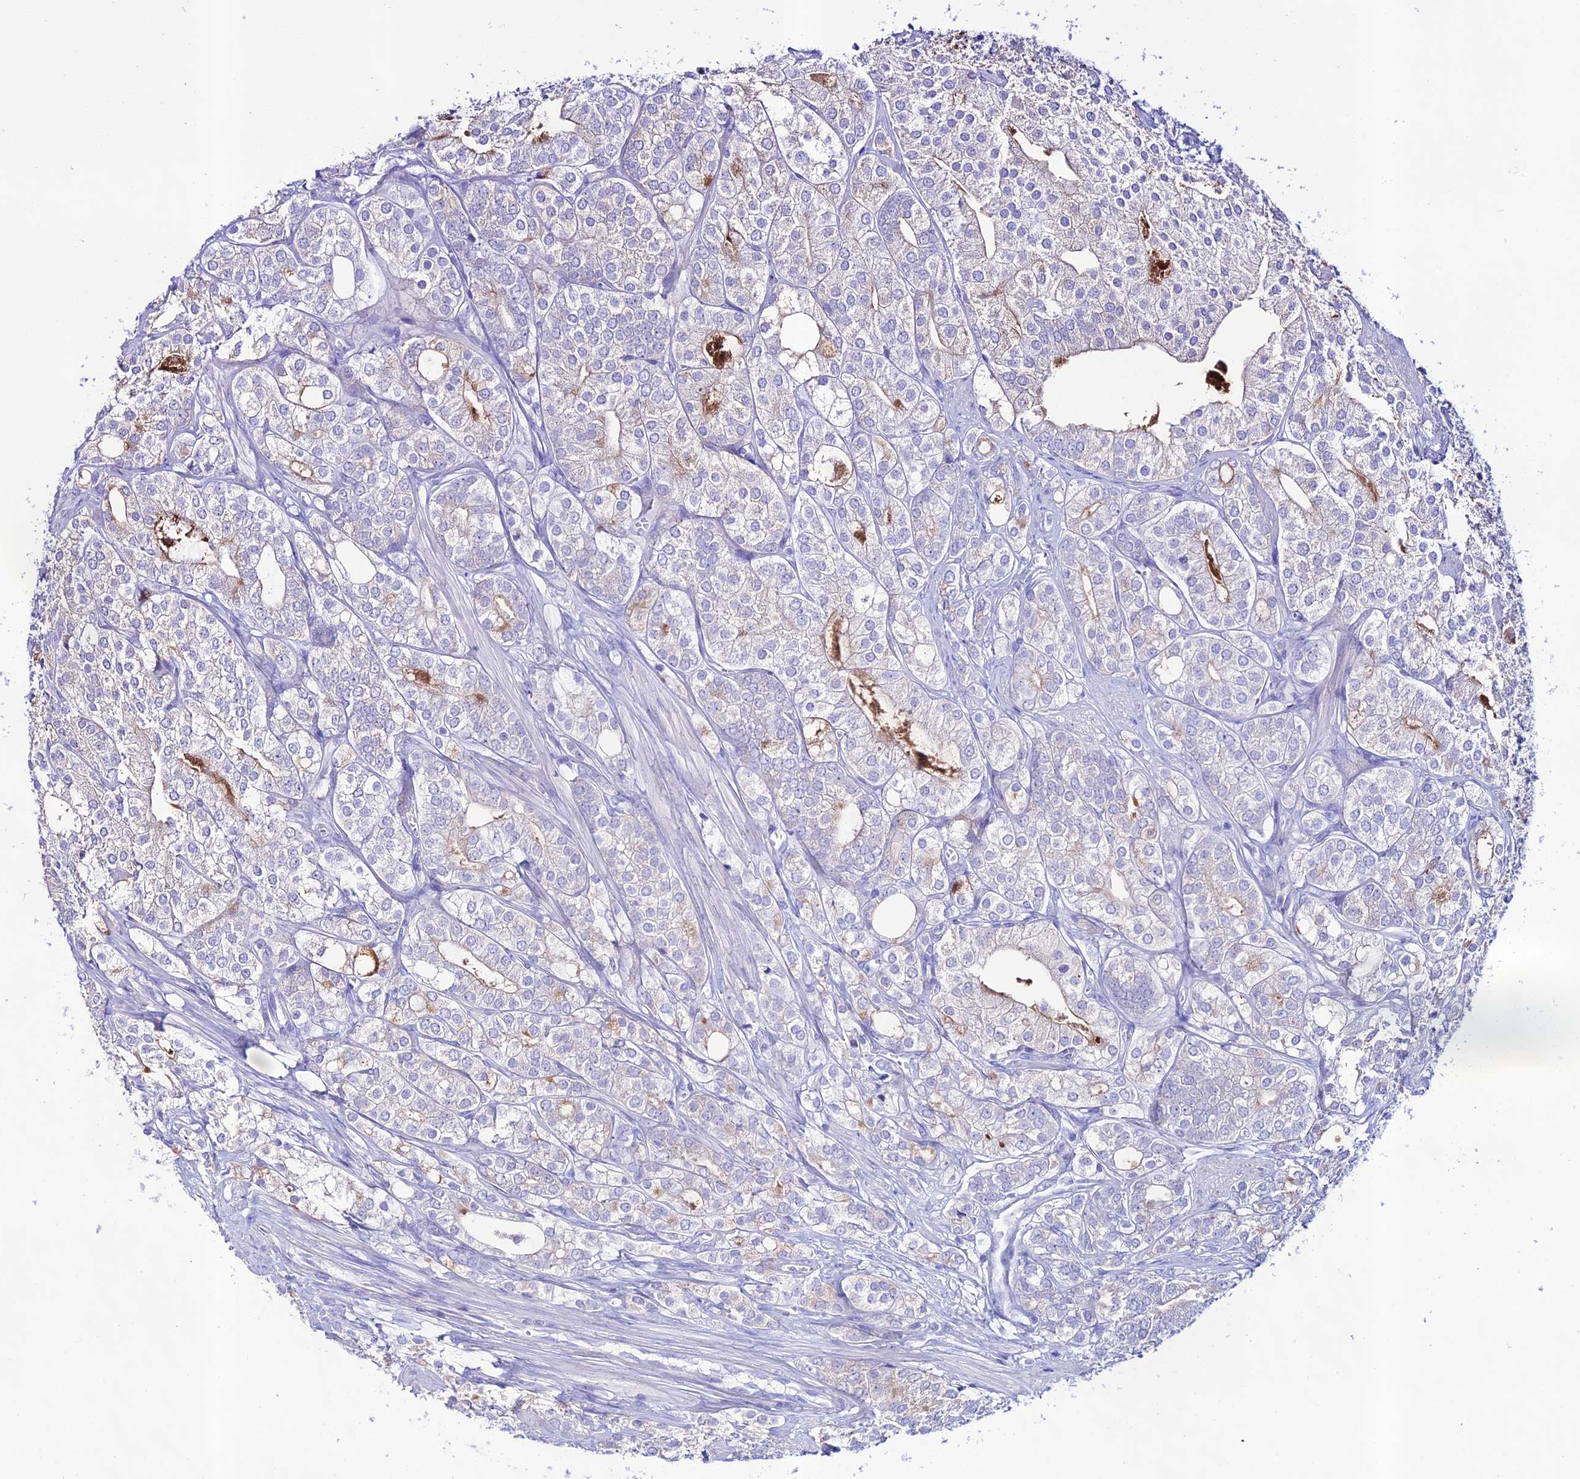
{"staining": {"intensity": "negative", "quantity": "none", "location": "none"}, "tissue": "prostate cancer", "cell_type": "Tumor cells", "image_type": "cancer", "snomed": [{"axis": "morphology", "description": "Adenocarcinoma, High grade"}, {"axis": "topography", "description": "Prostate"}], "caption": "This is a micrograph of immunohistochemistry (IHC) staining of prostate cancer, which shows no expression in tumor cells. Nuclei are stained in blue.", "gene": "NLRP6", "patient": {"sex": "male", "age": 50}}